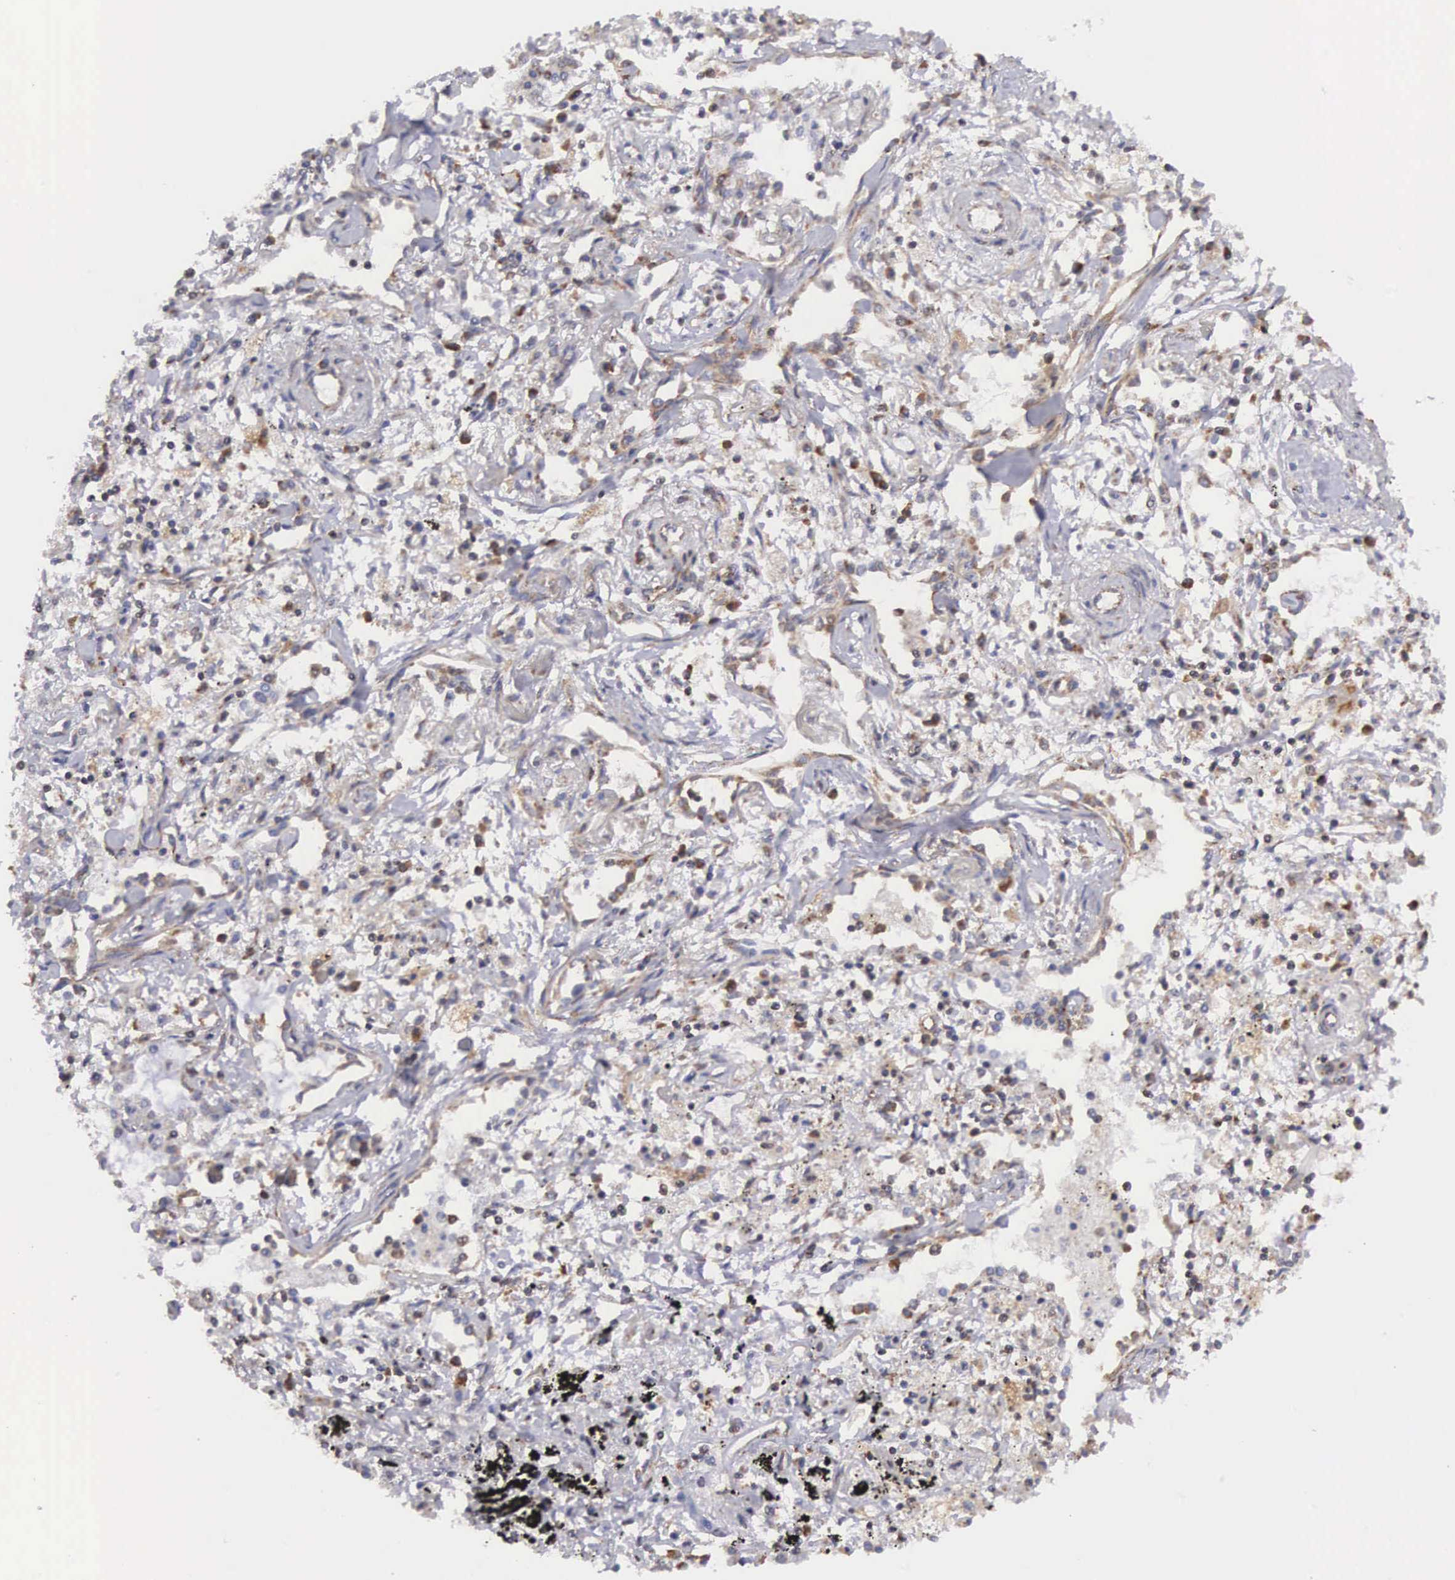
{"staining": {"intensity": "weak", "quantity": "25%-75%", "location": "cytoplasmic/membranous"}, "tissue": "lung cancer", "cell_type": "Tumor cells", "image_type": "cancer", "snomed": [{"axis": "morphology", "description": "Adenocarcinoma, NOS"}, {"axis": "topography", "description": "Lung"}], "caption": "Weak cytoplasmic/membranous protein staining is identified in about 25%-75% of tumor cells in adenocarcinoma (lung).", "gene": "DHRS1", "patient": {"sex": "male", "age": 60}}